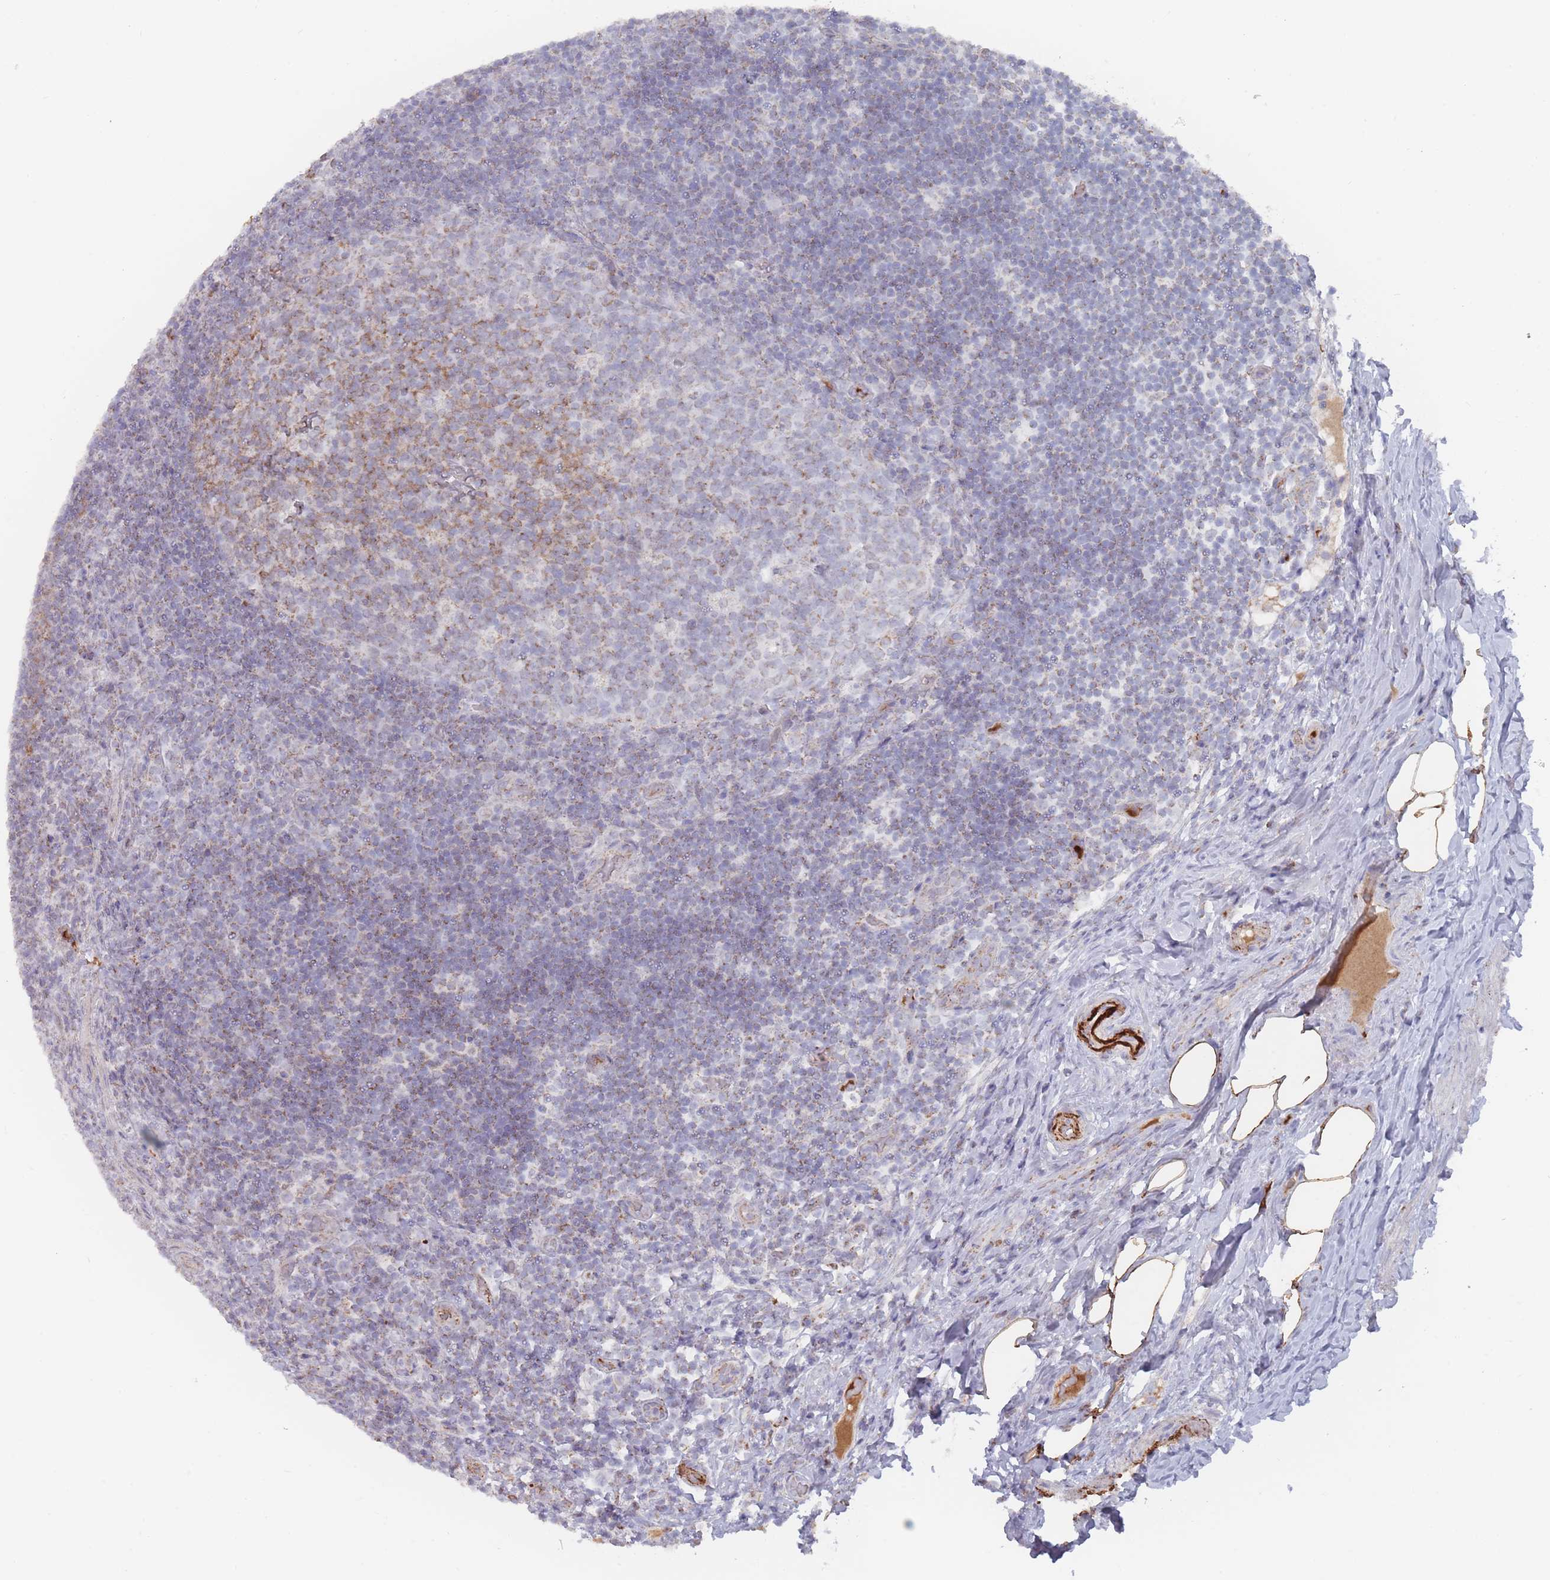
{"staining": {"intensity": "moderate", "quantity": "25%-75%", "location": "cytoplasmic/membranous,nuclear"}, "tissue": "appendix", "cell_type": "Glandular cells", "image_type": "normal", "snomed": [{"axis": "morphology", "description": "Normal tissue, NOS"}, {"axis": "topography", "description": "Appendix"}], "caption": "A photomicrograph of appendix stained for a protein shows moderate cytoplasmic/membranous,nuclear brown staining in glandular cells.", "gene": "TRARG1", "patient": {"sex": "female", "age": 43}}